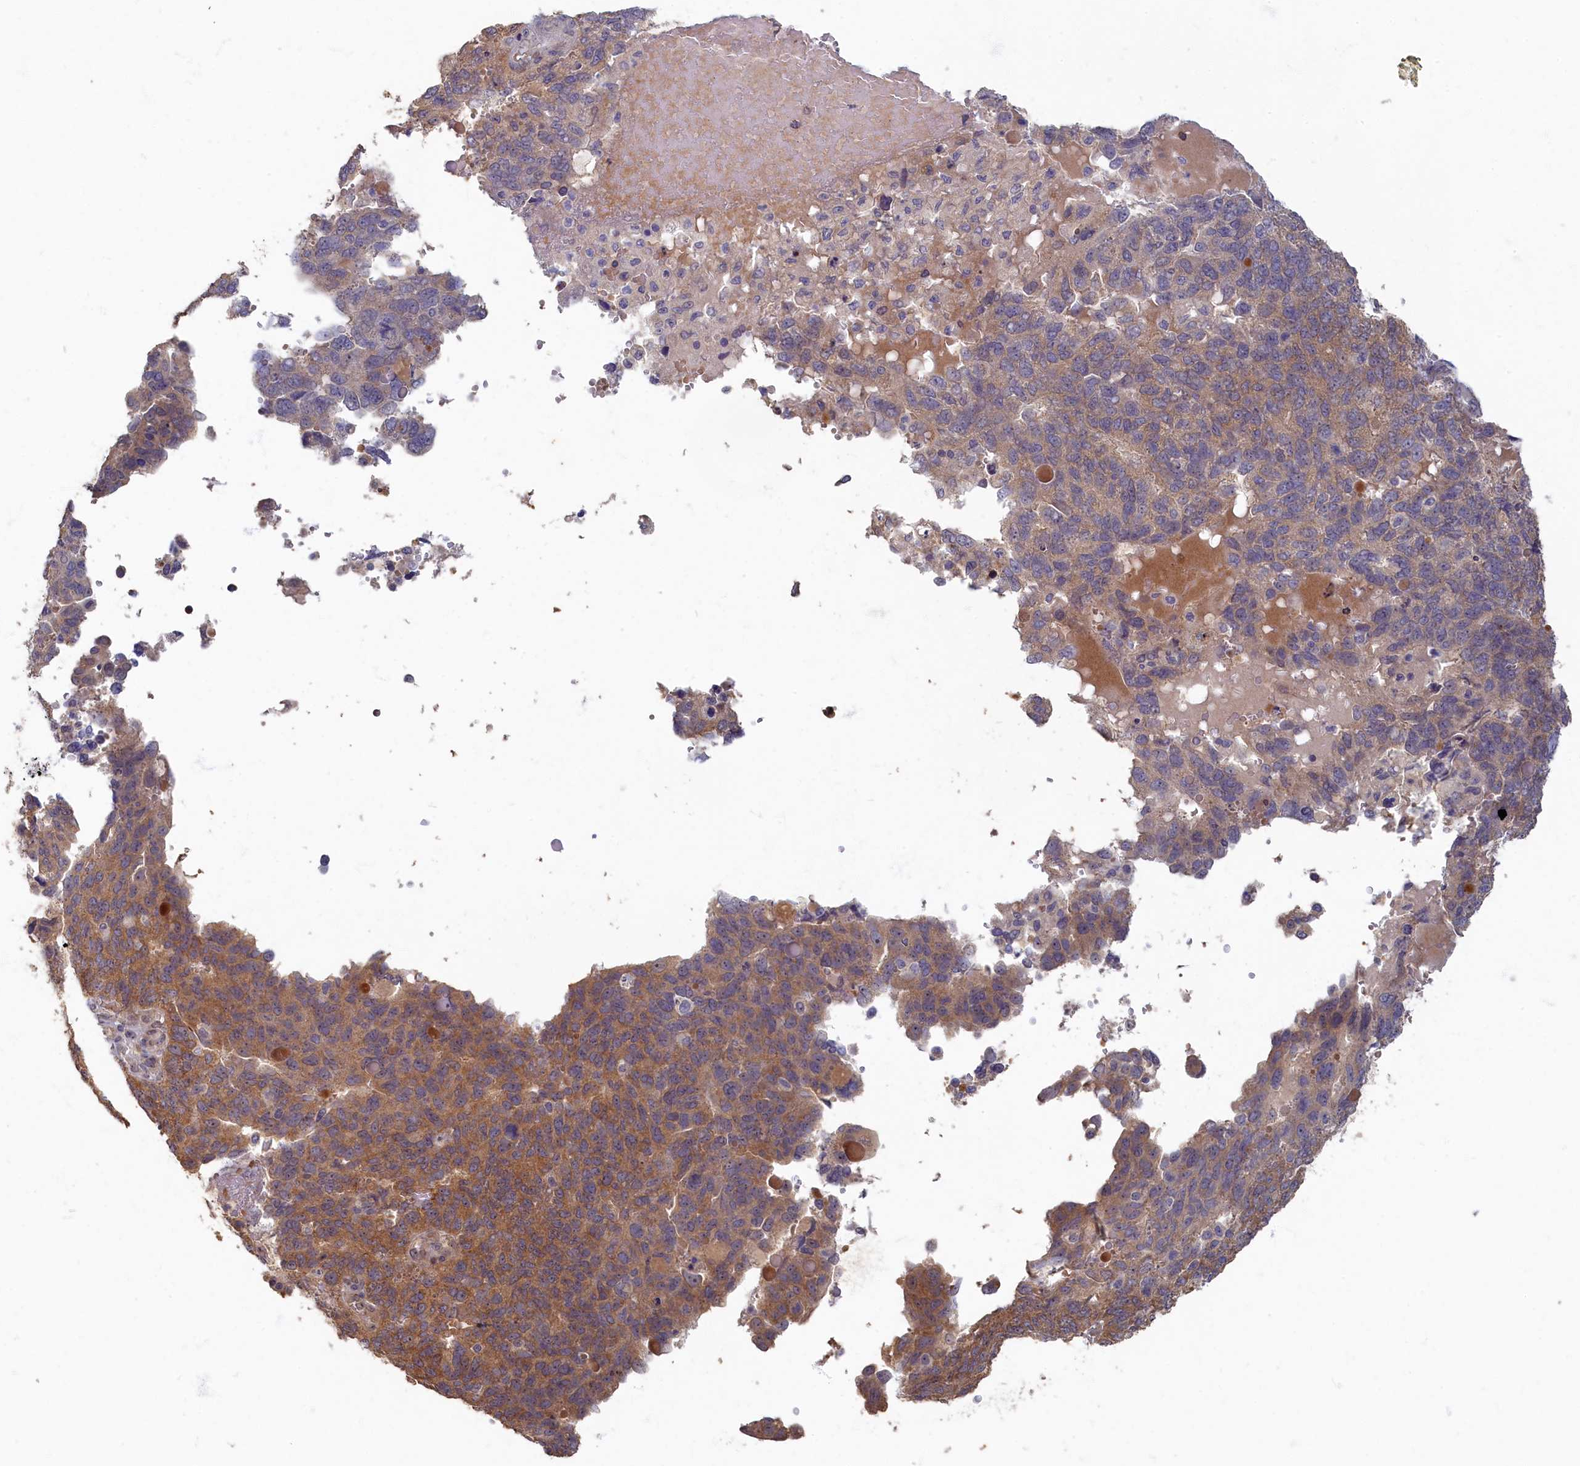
{"staining": {"intensity": "moderate", "quantity": "25%-75%", "location": "cytoplasmic/membranous"}, "tissue": "endometrial cancer", "cell_type": "Tumor cells", "image_type": "cancer", "snomed": [{"axis": "morphology", "description": "Adenocarcinoma, NOS"}, {"axis": "topography", "description": "Endometrium"}], "caption": "High-power microscopy captured an immunohistochemistry photomicrograph of endometrial adenocarcinoma, revealing moderate cytoplasmic/membranous staining in approximately 25%-75% of tumor cells.", "gene": "HUNK", "patient": {"sex": "female", "age": 66}}